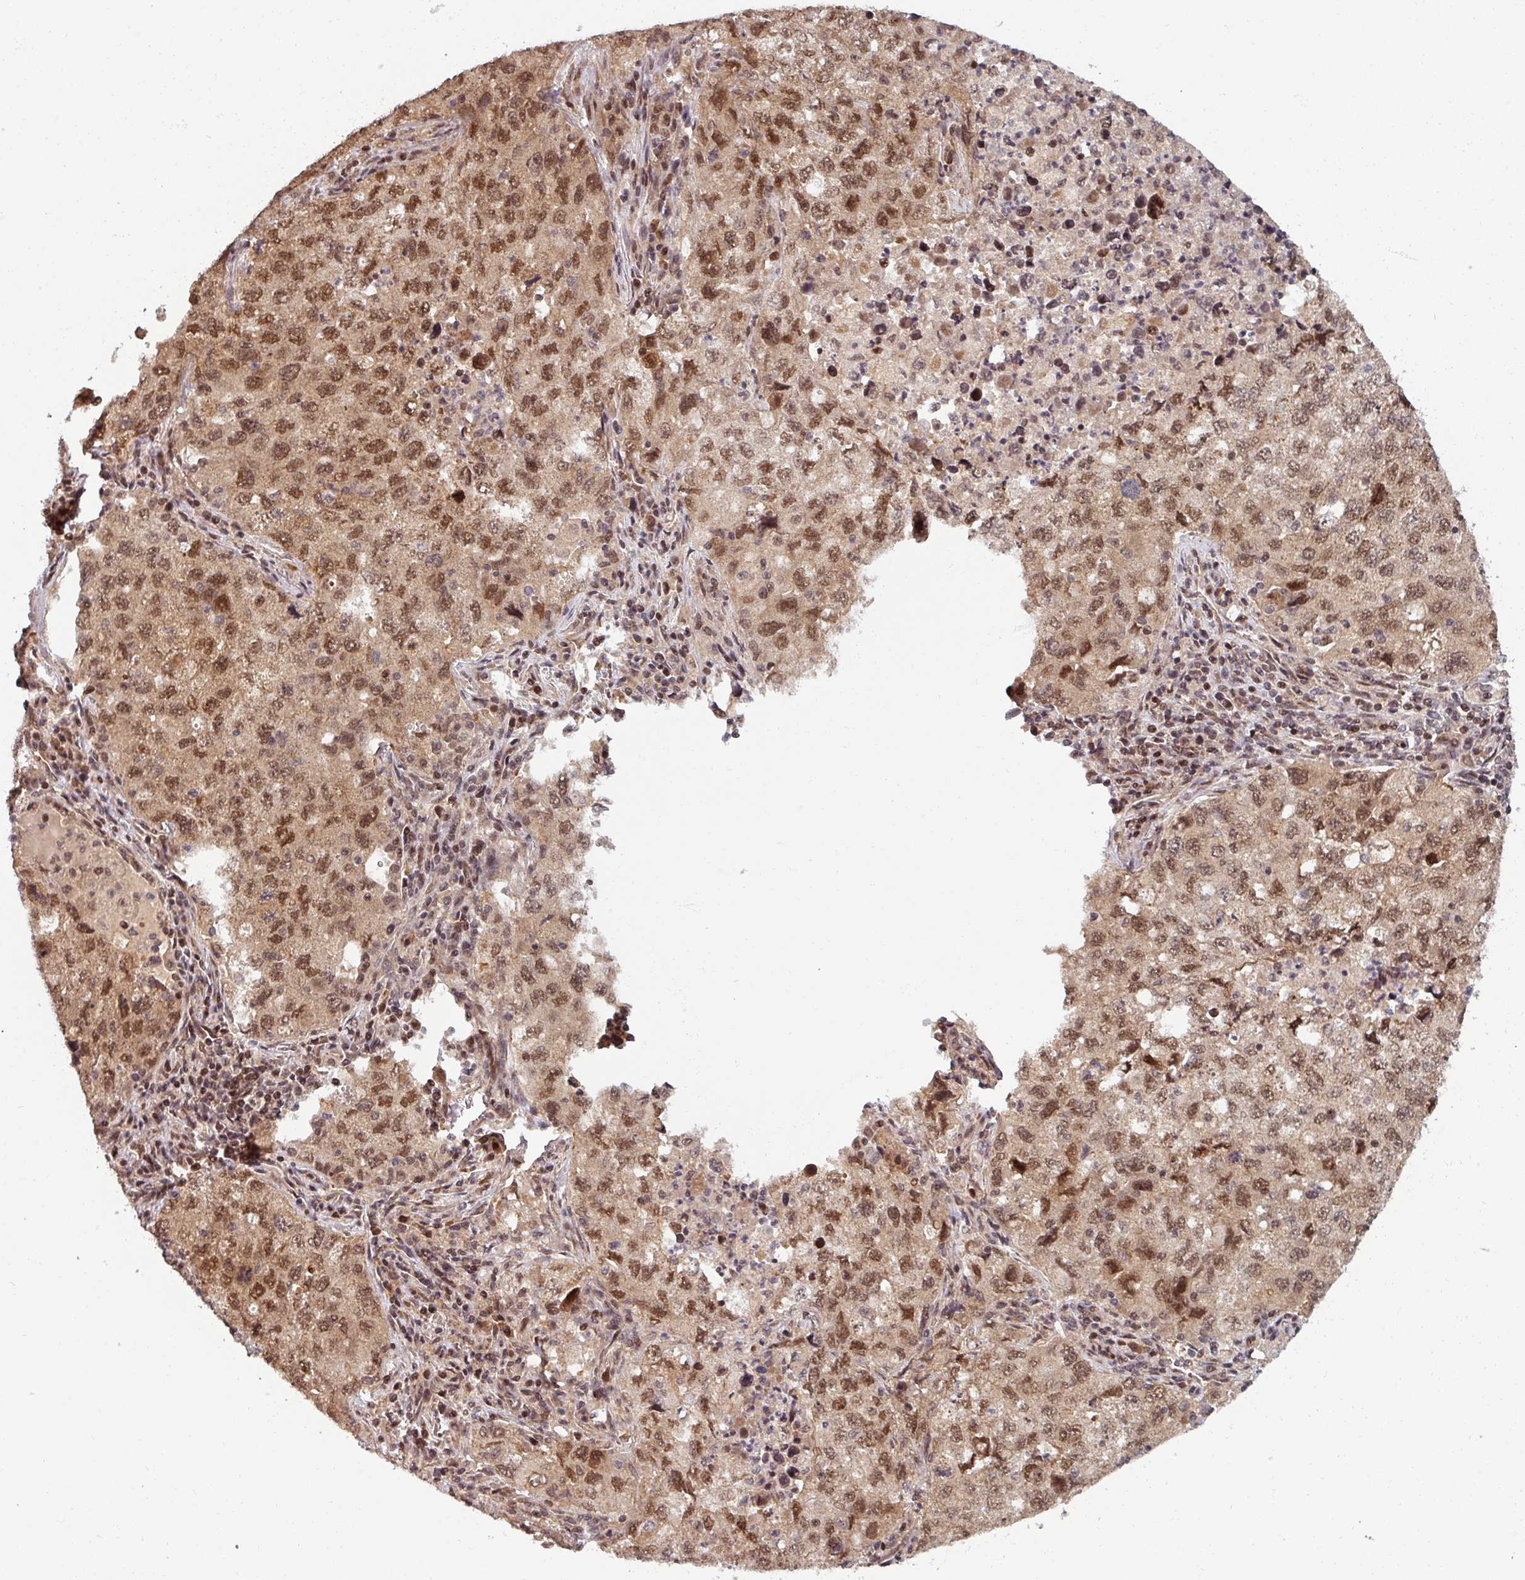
{"staining": {"intensity": "moderate", "quantity": ">75%", "location": "nuclear"}, "tissue": "lung cancer", "cell_type": "Tumor cells", "image_type": "cancer", "snomed": [{"axis": "morphology", "description": "Adenocarcinoma, NOS"}, {"axis": "topography", "description": "Lung"}], "caption": "Protein expression analysis of human adenocarcinoma (lung) reveals moderate nuclear staining in approximately >75% of tumor cells.", "gene": "SWI5", "patient": {"sex": "female", "age": 57}}